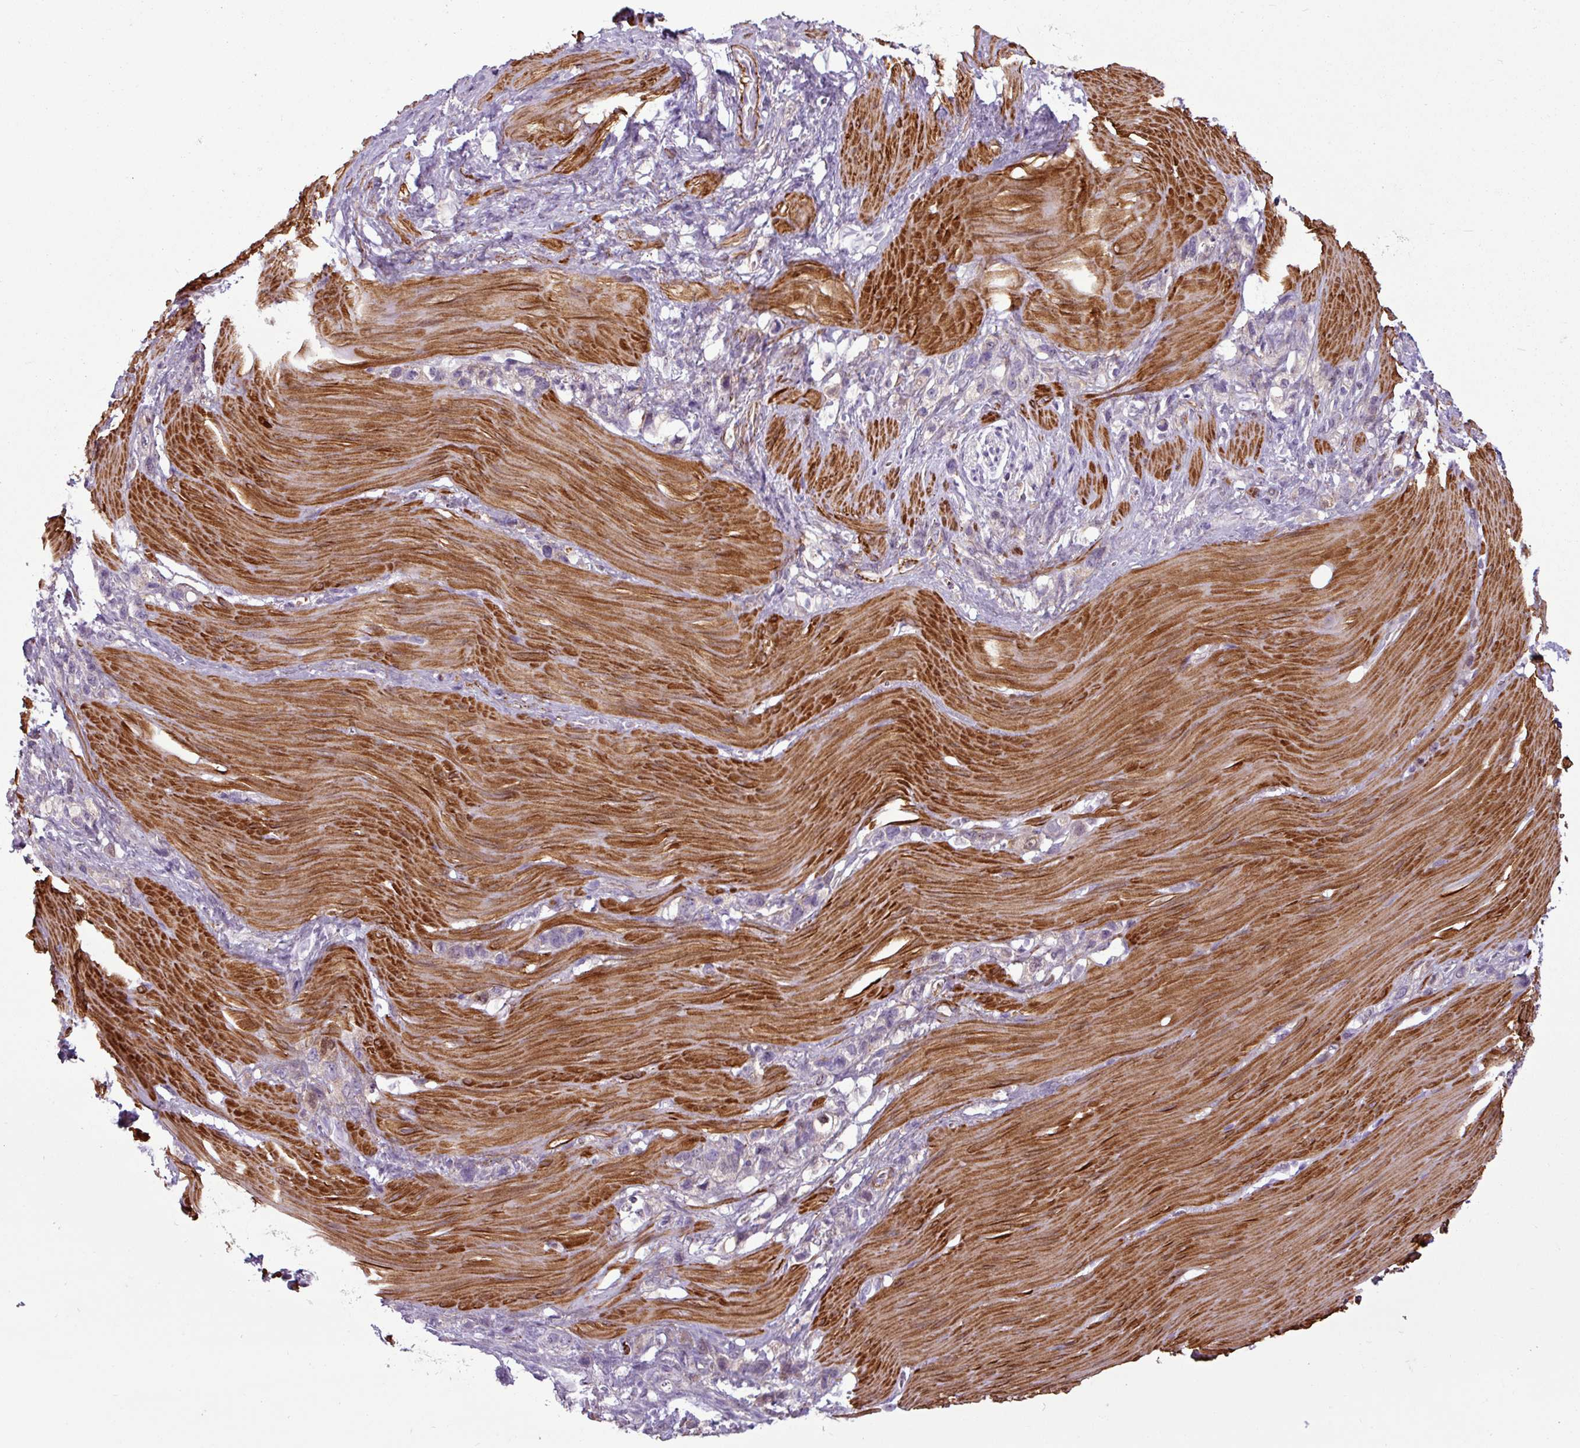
{"staining": {"intensity": "negative", "quantity": "none", "location": "none"}, "tissue": "stomach cancer", "cell_type": "Tumor cells", "image_type": "cancer", "snomed": [{"axis": "morphology", "description": "Adenocarcinoma, NOS"}, {"axis": "topography", "description": "Stomach"}], "caption": "This is a image of IHC staining of stomach adenocarcinoma, which shows no staining in tumor cells.", "gene": "ATP10A", "patient": {"sex": "female", "age": 65}}